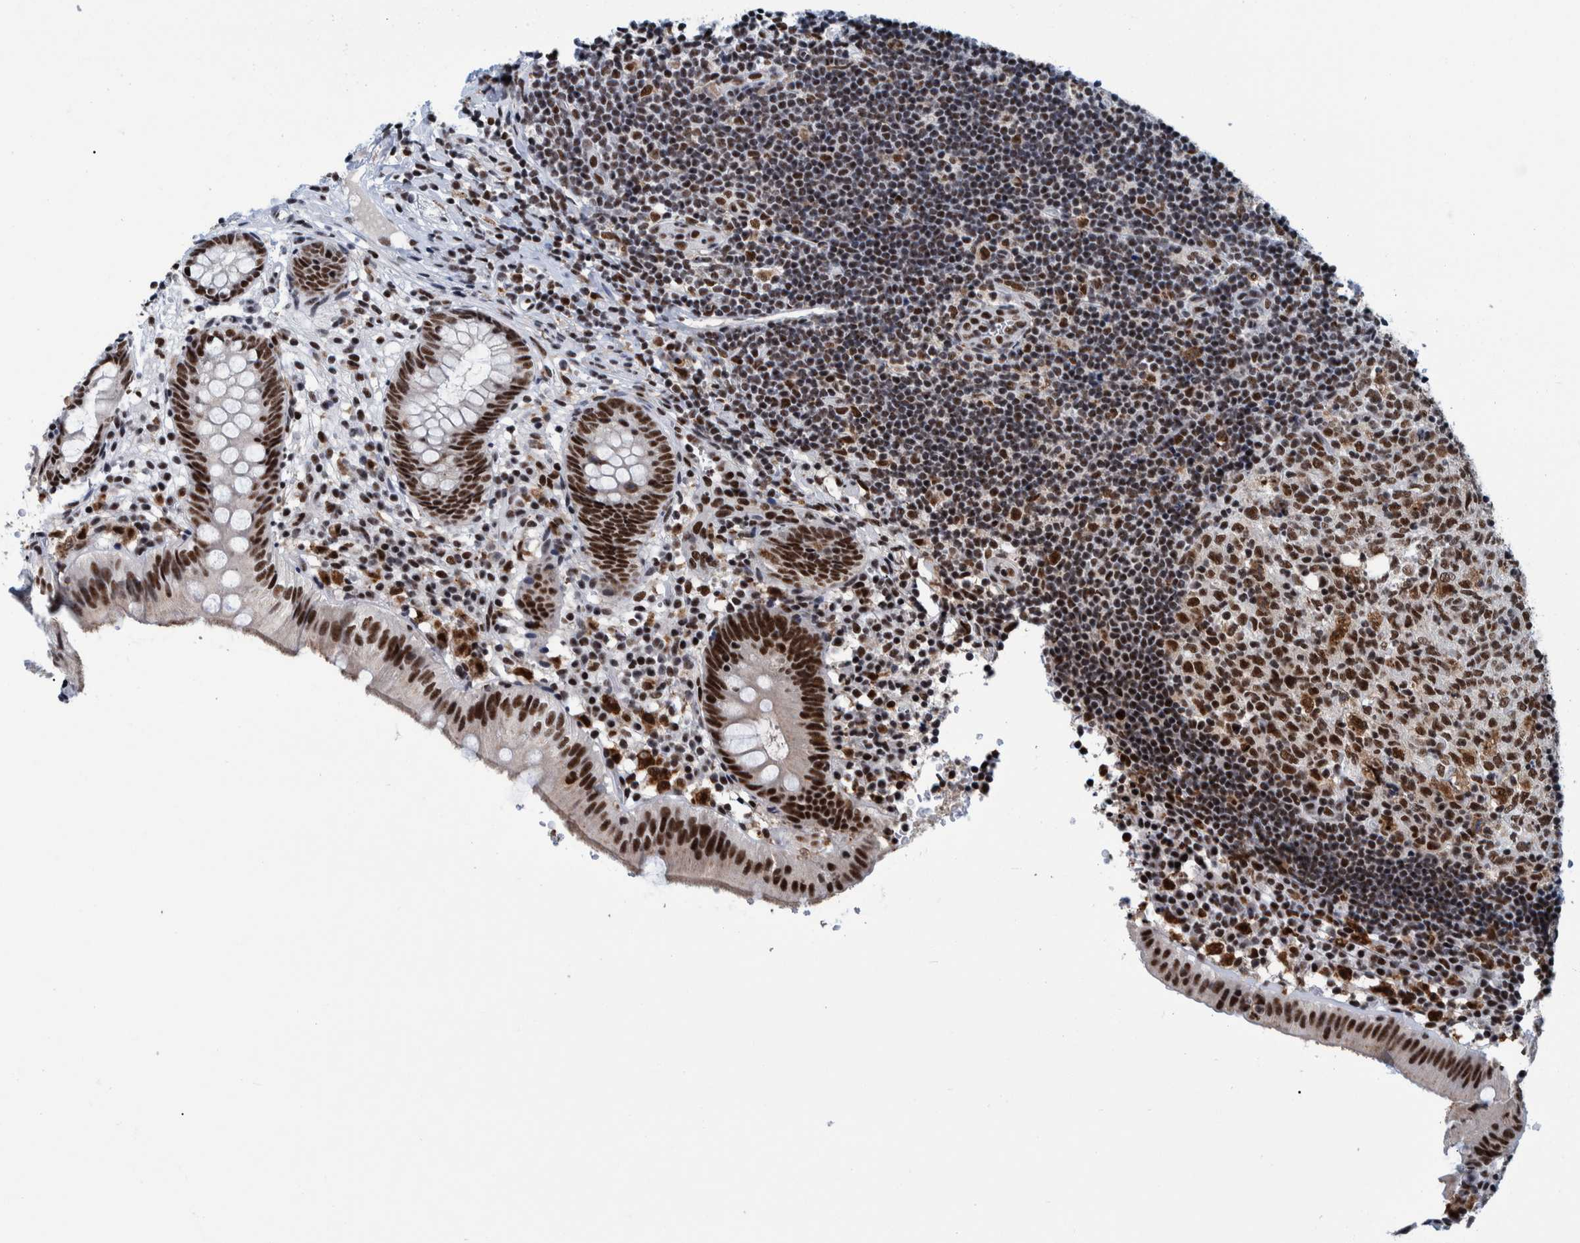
{"staining": {"intensity": "strong", "quantity": ">75%", "location": "nuclear"}, "tissue": "appendix", "cell_type": "Glandular cells", "image_type": "normal", "snomed": [{"axis": "morphology", "description": "Normal tissue, NOS"}, {"axis": "topography", "description": "Appendix"}], "caption": "This is a photomicrograph of immunohistochemistry staining of benign appendix, which shows strong expression in the nuclear of glandular cells.", "gene": "EFTUD2", "patient": {"sex": "male", "age": 8}}